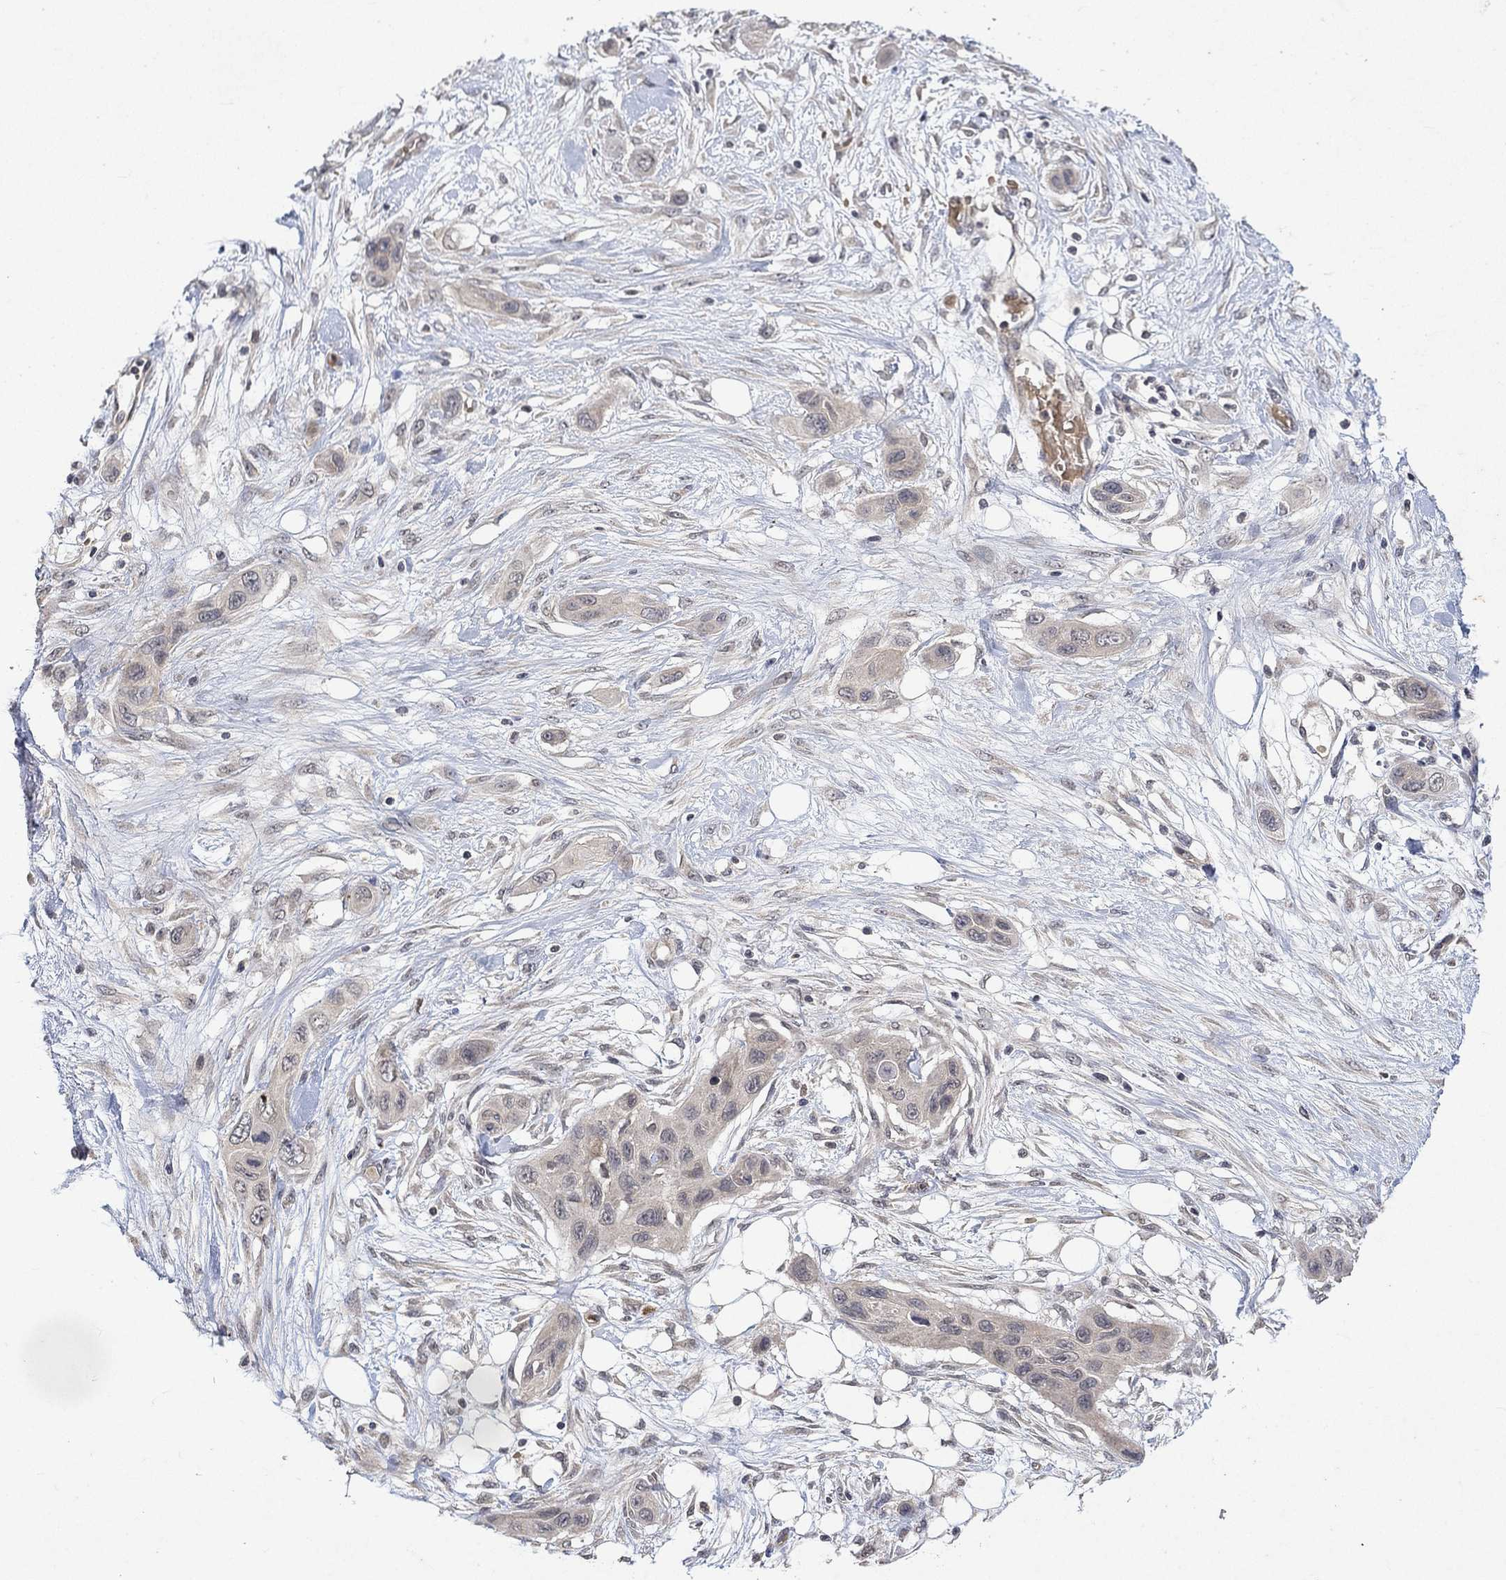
{"staining": {"intensity": "negative", "quantity": "none", "location": "none"}, "tissue": "skin cancer", "cell_type": "Tumor cells", "image_type": "cancer", "snomed": [{"axis": "morphology", "description": "Squamous cell carcinoma, NOS"}, {"axis": "topography", "description": "Skin"}], "caption": "Tumor cells are negative for protein expression in human skin squamous cell carcinoma.", "gene": "GRIN2D", "patient": {"sex": "male", "age": 79}}